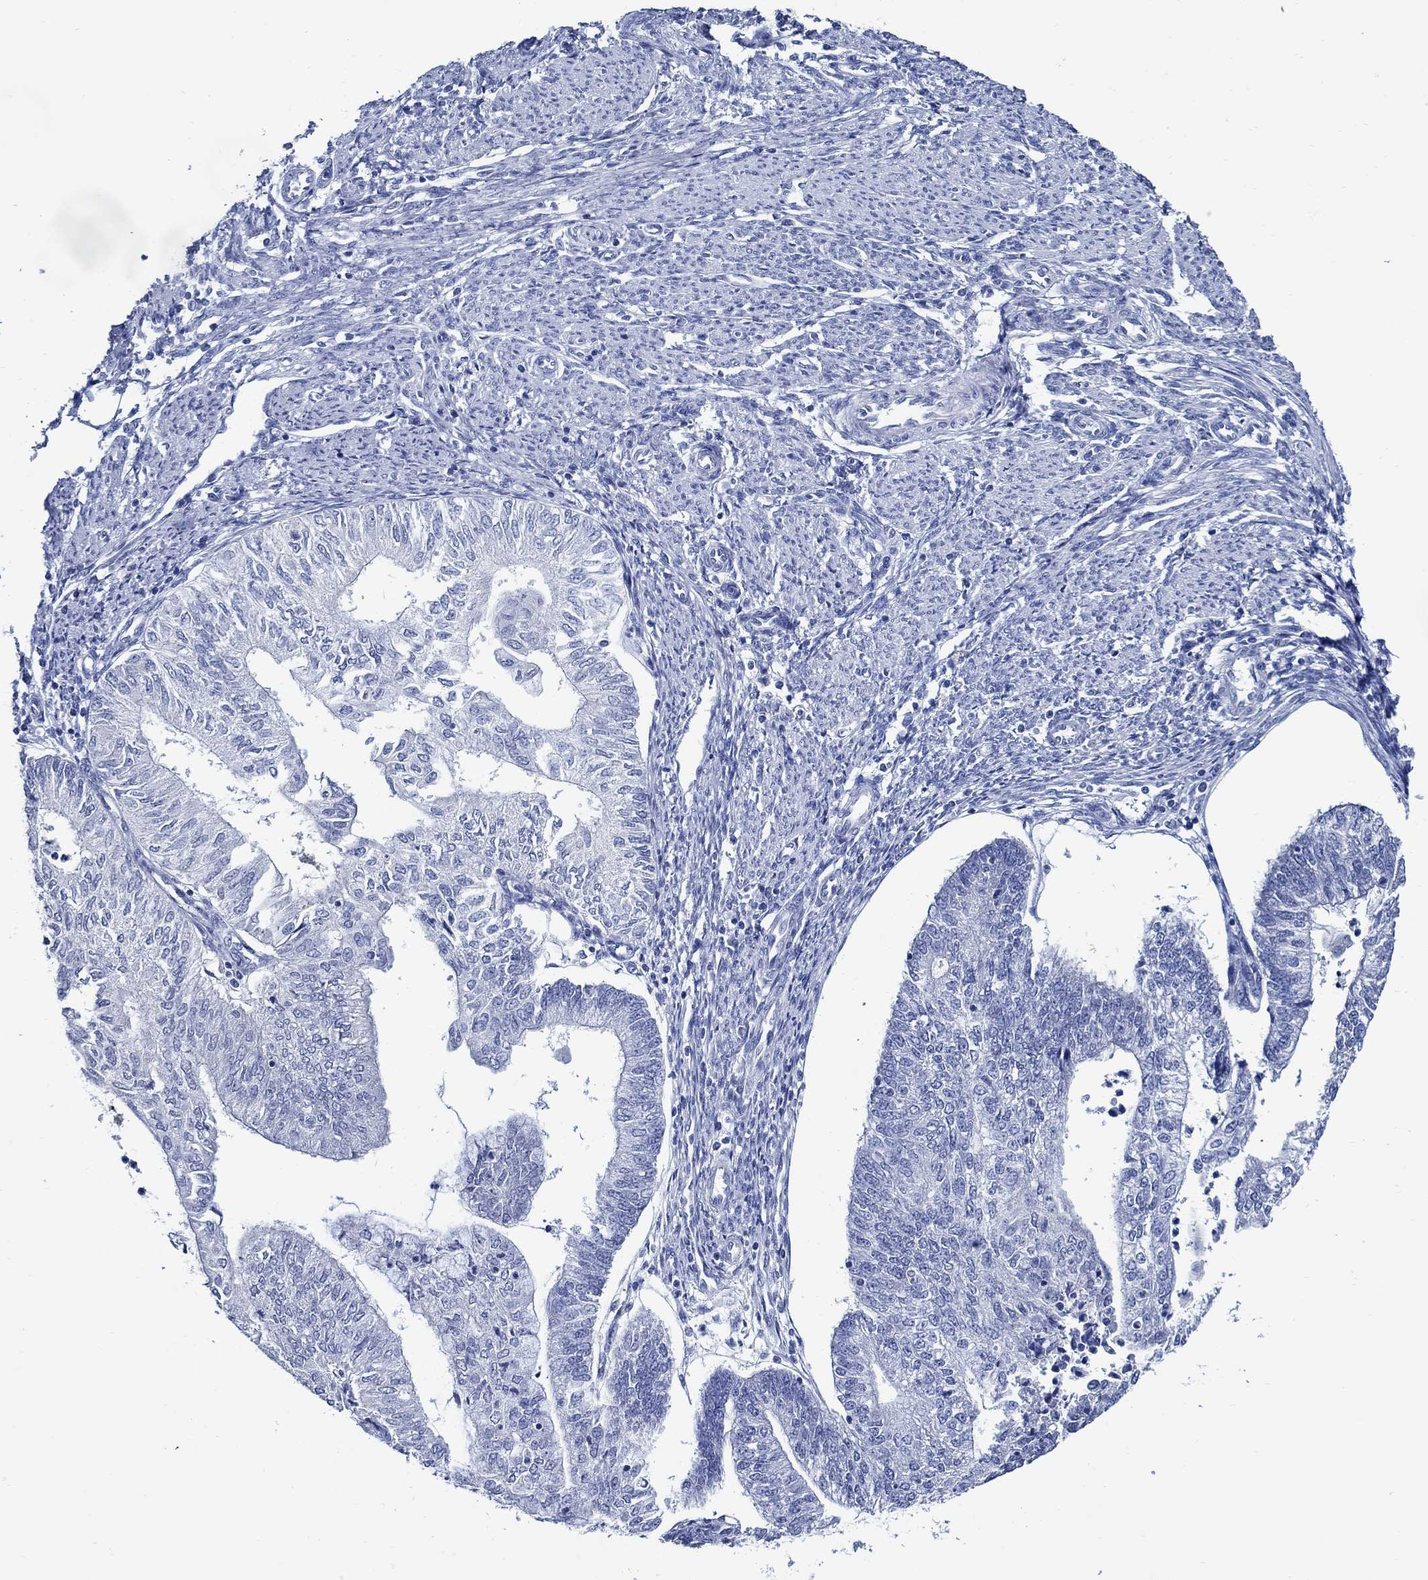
{"staining": {"intensity": "negative", "quantity": "none", "location": "none"}, "tissue": "endometrial cancer", "cell_type": "Tumor cells", "image_type": "cancer", "snomed": [{"axis": "morphology", "description": "Adenocarcinoma, NOS"}, {"axis": "topography", "description": "Endometrium"}], "caption": "Protein analysis of adenocarcinoma (endometrial) displays no significant positivity in tumor cells. Brightfield microscopy of immunohistochemistry stained with DAB (brown) and hematoxylin (blue), captured at high magnification.", "gene": "SKOR1", "patient": {"sex": "female", "age": 59}}